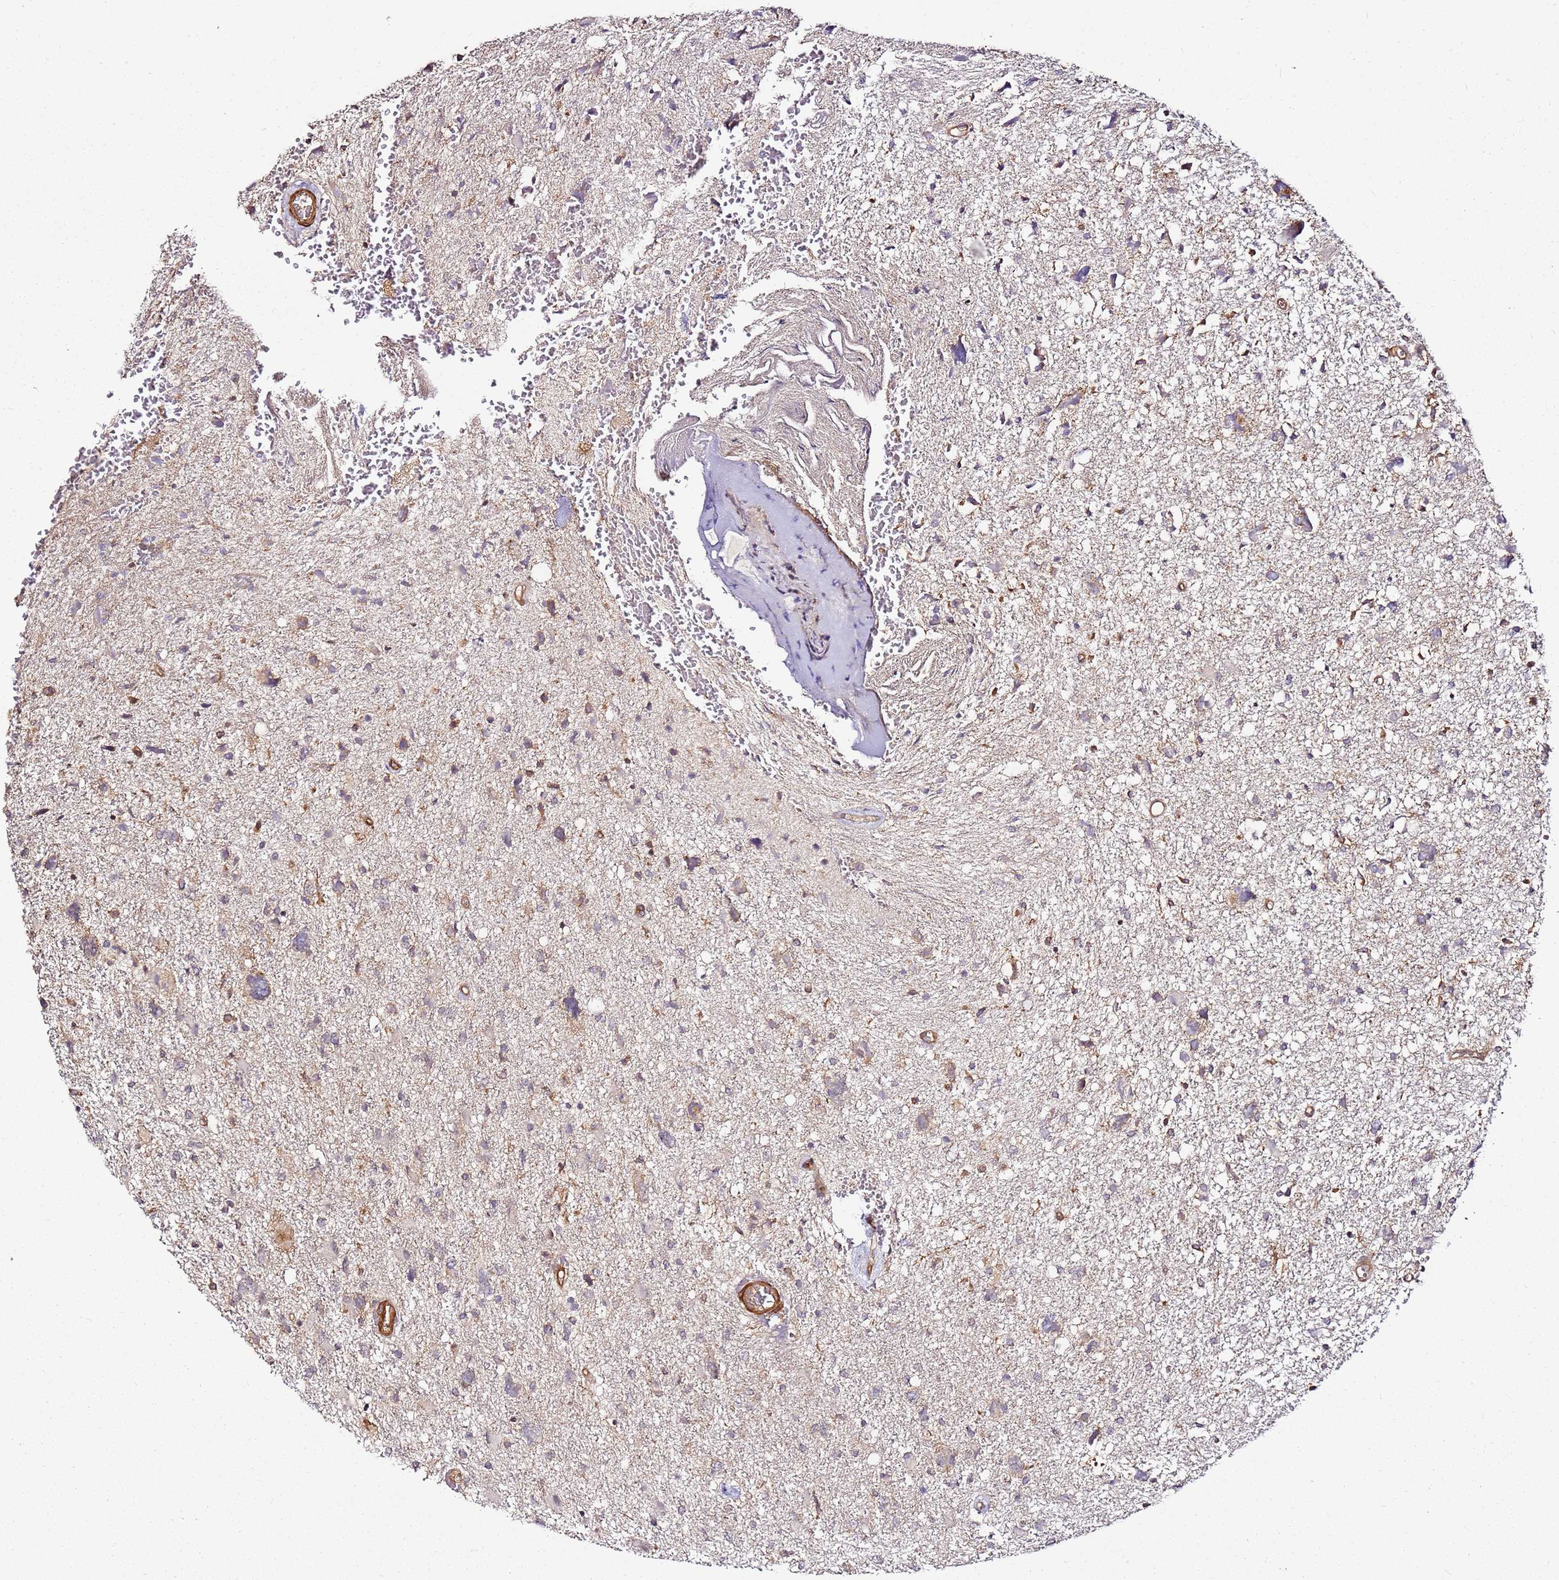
{"staining": {"intensity": "weak", "quantity": "<25%", "location": "cytoplasmic/membranous"}, "tissue": "glioma", "cell_type": "Tumor cells", "image_type": "cancer", "snomed": [{"axis": "morphology", "description": "Glioma, malignant, High grade"}, {"axis": "topography", "description": "Brain"}], "caption": "This is a histopathology image of IHC staining of glioma, which shows no staining in tumor cells. (DAB (3,3'-diaminobenzidine) immunohistochemistry (IHC) visualized using brightfield microscopy, high magnification).", "gene": "CCNYL1", "patient": {"sex": "male", "age": 61}}